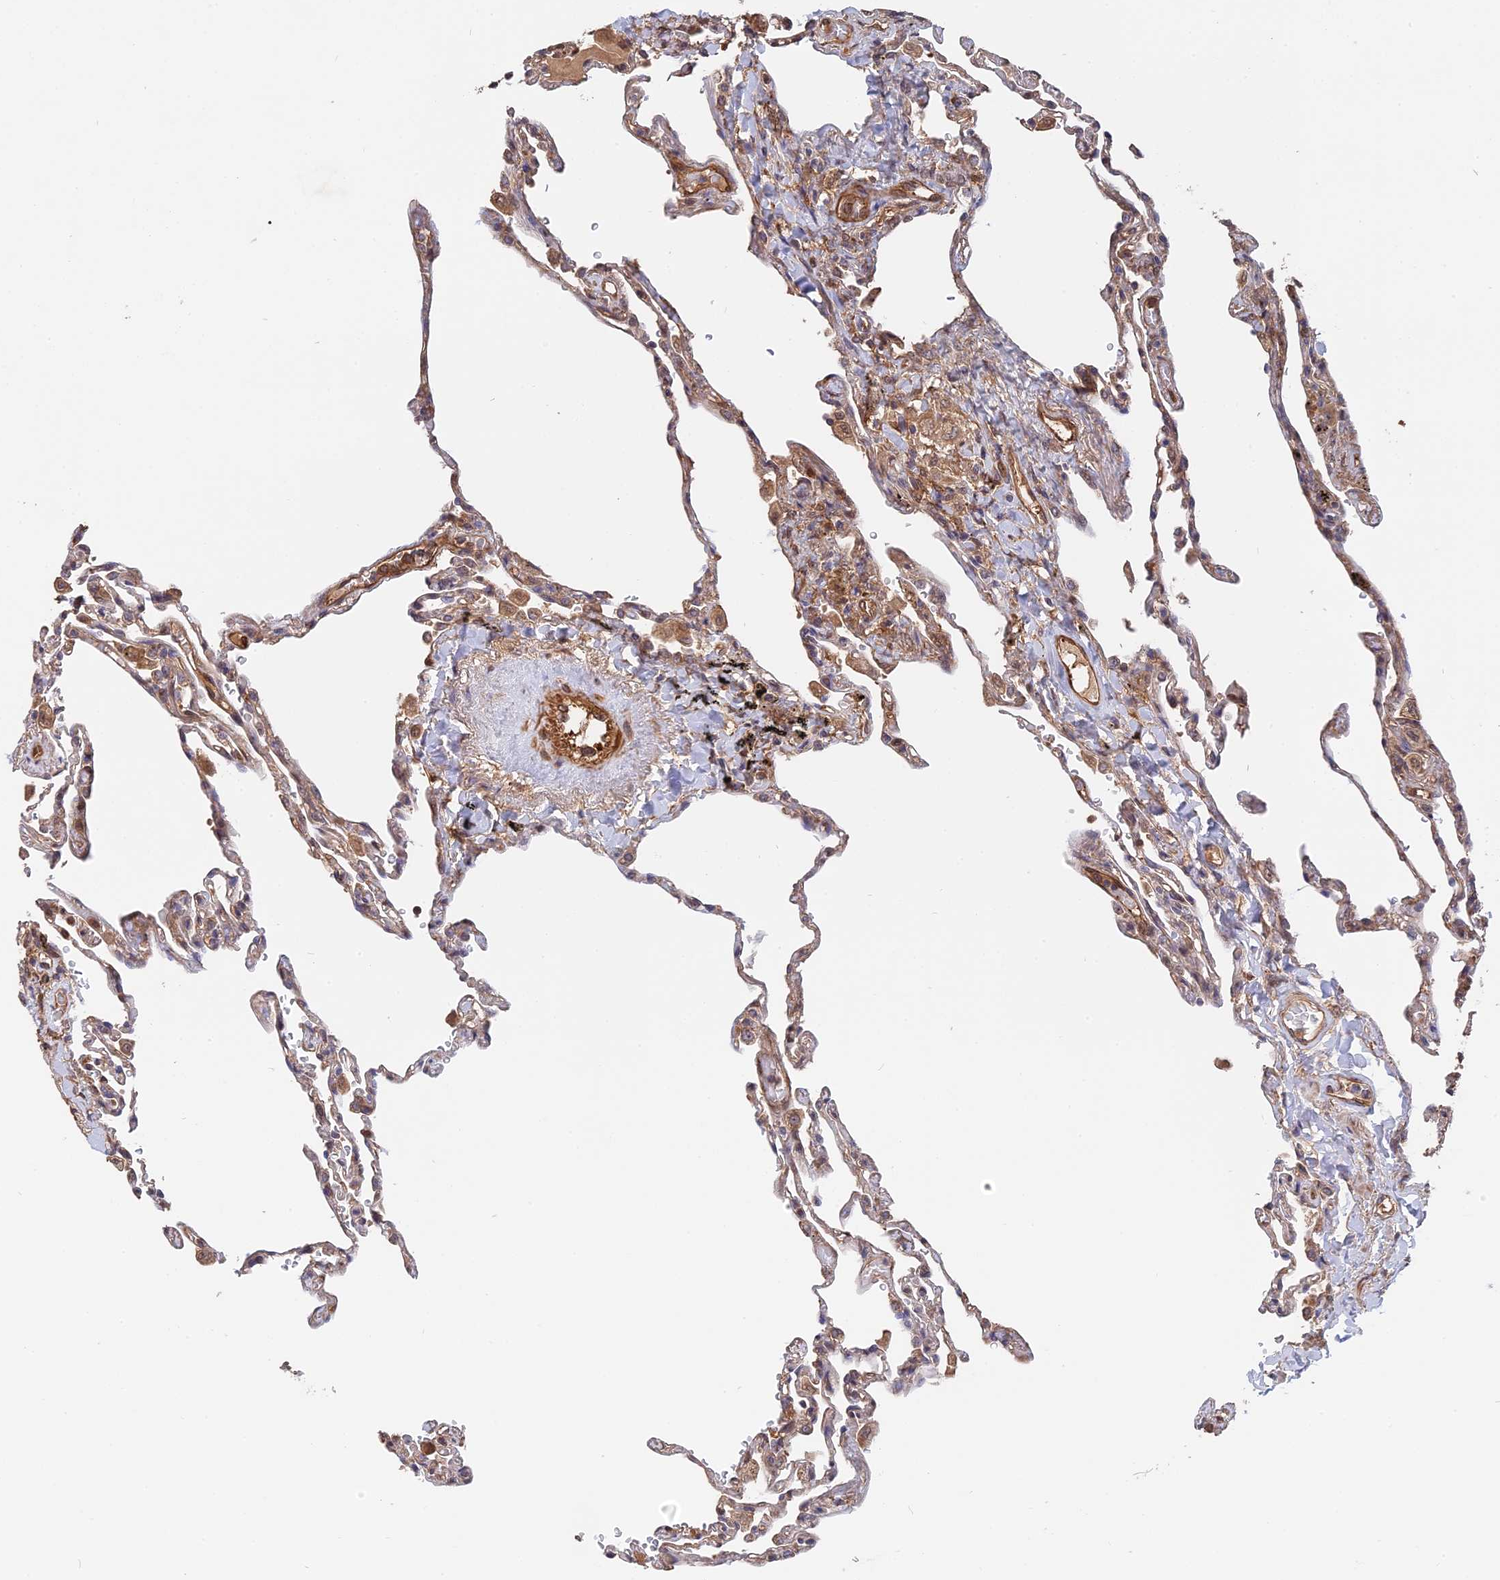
{"staining": {"intensity": "moderate", "quantity": "<25%", "location": "cytoplasmic/membranous"}, "tissue": "lung", "cell_type": "Alveolar cells", "image_type": "normal", "snomed": [{"axis": "morphology", "description": "Normal tissue, NOS"}, {"axis": "topography", "description": "Lung"}], "caption": "DAB (3,3'-diaminobenzidine) immunohistochemical staining of normal lung exhibits moderate cytoplasmic/membranous protein positivity in approximately <25% of alveolar cells. Immunohistochemistry stains the protein in brown and the nuclei are stained blue.", "gene": "SAC3D1", "patient": {"sex": "male", "age": 59}}